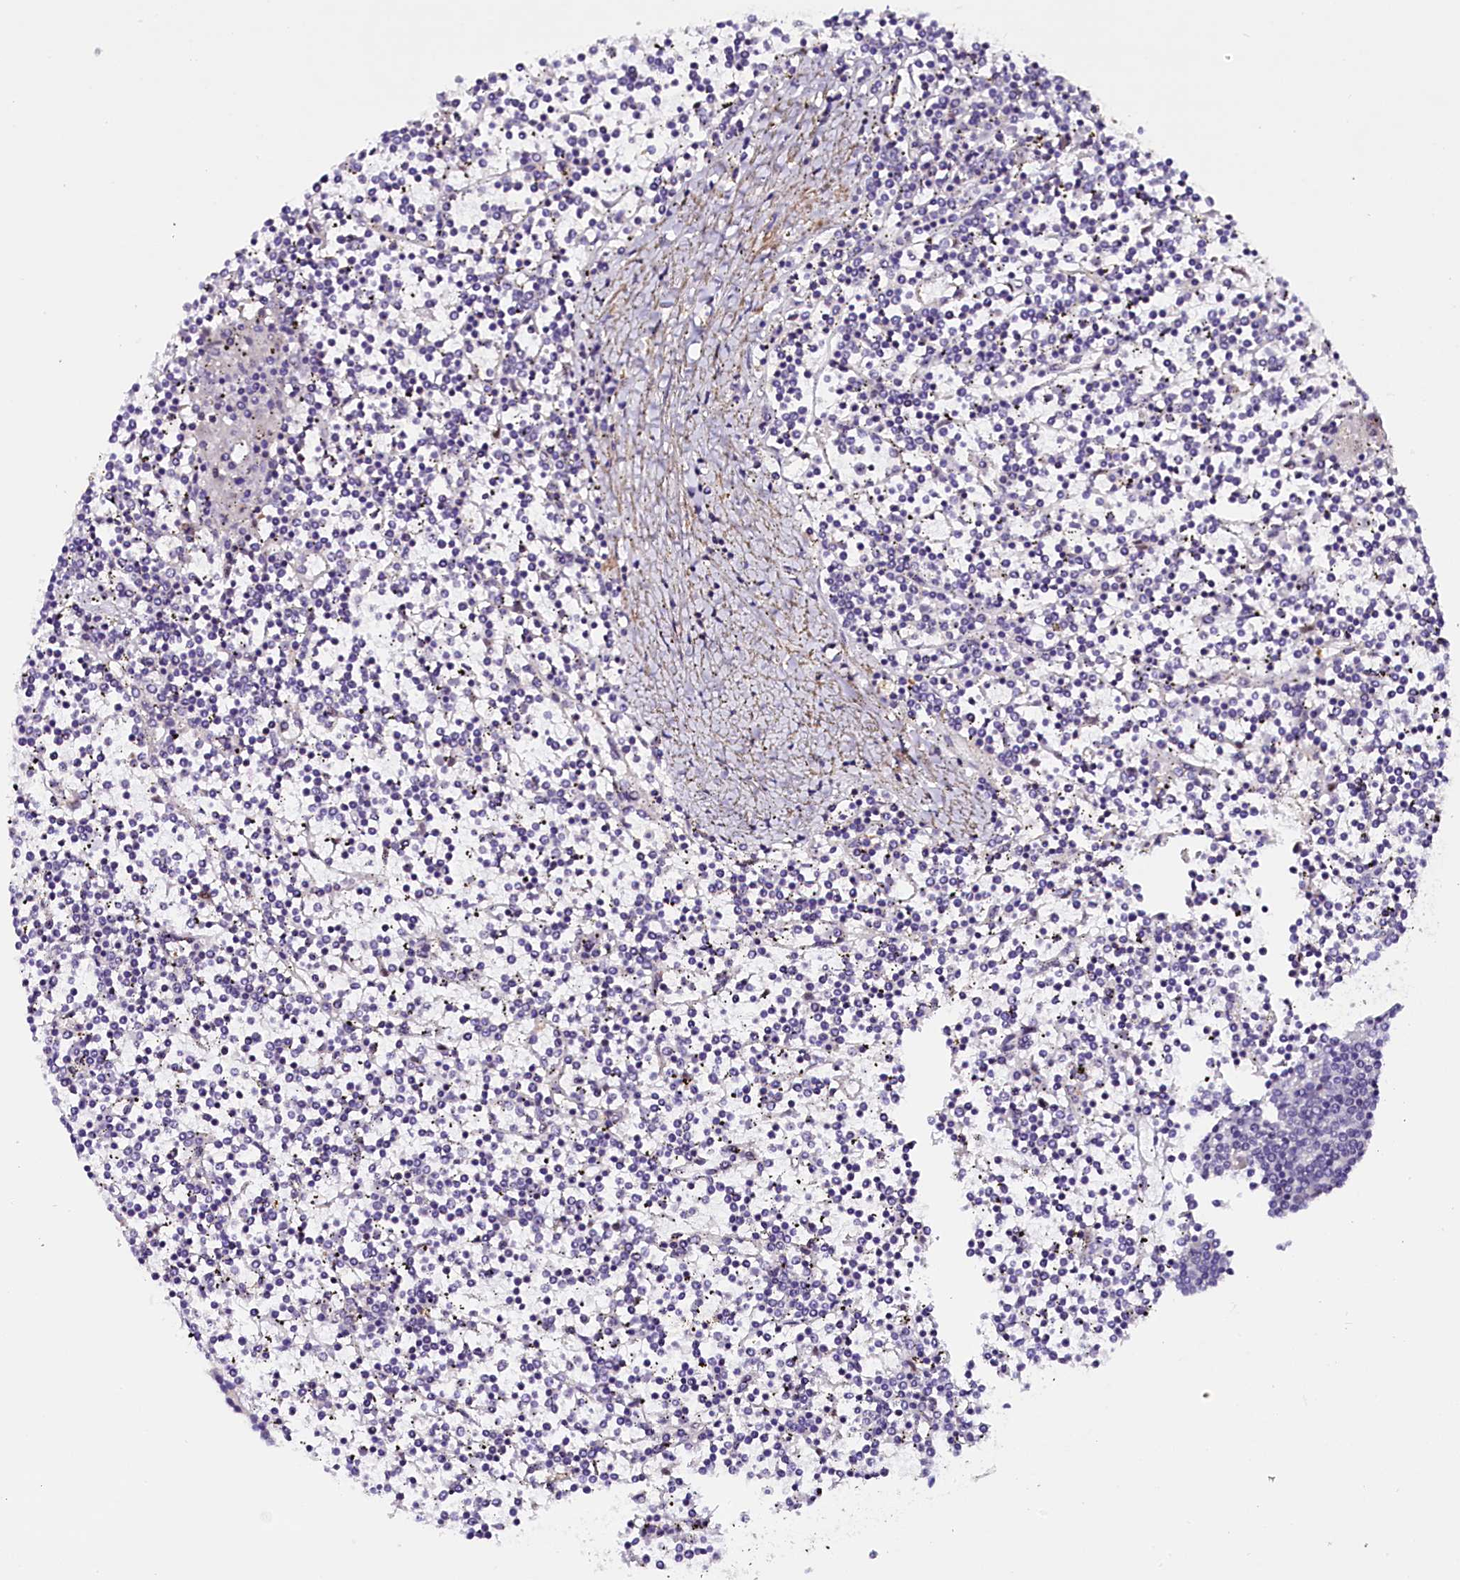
{"staining": {"intensity": "negative", "quantity": "none", "location": "none"}, "tissue": "lymphoma", "cell_type": "Tumor cells", "image_type": "cancer", "snomed": [{"axis": "morphology", "description": "Malignant lymphoma, non-Hodgkin's type, Low grade"}, {"axis": "topography", "description": "Spleen"}], "caption": "Immunohistochemical staining of lymphoma demonstrates no significant staining in tumor cells.", "gene": "IQCN", "patient": {"sex": "female", "age": 19}}